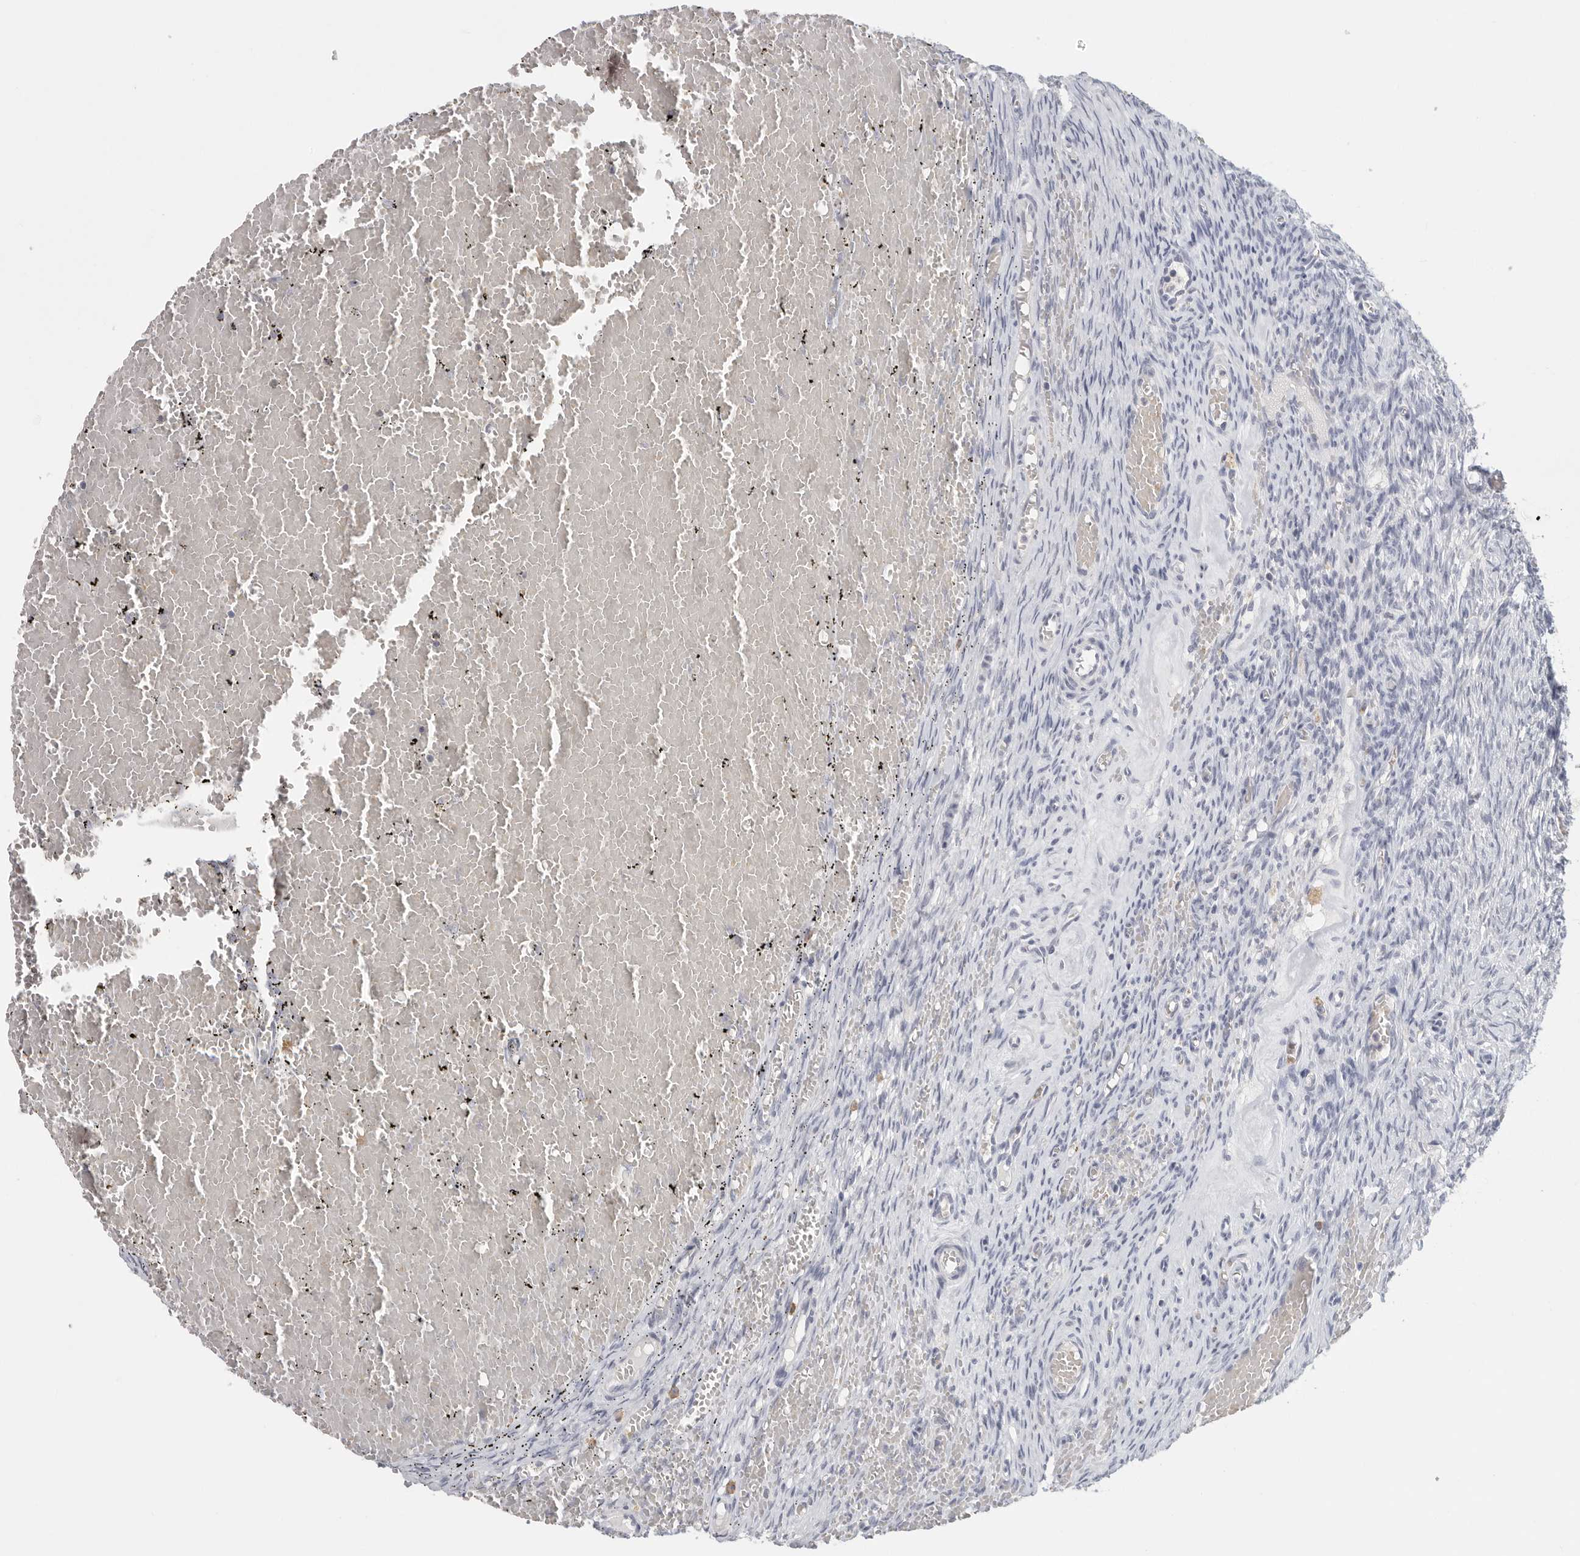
{"staining": {"intensity": "negative", "quantity": "none", "location": "none"}, "tissue": "ovary", "cell_type": "Follicle cells", "image_type": "normal", "snomed": [{"axis": "morphology", "description": "Adenocarcinoma, NOS"}, {"axis": "topography", "description": "Endometrium"}], "caption": "High magnification brightfield microscopy of benign ovary stained with DAB (3,3'-diaminobenzidine) (brown) and counterstained with hematoxylin (blue): follicle cells show no significant positivity. (IHC, brightfield microscopy, high magnification).", "gene": "DNAJC11", "patient": {"sex": "female", "age": 32}}